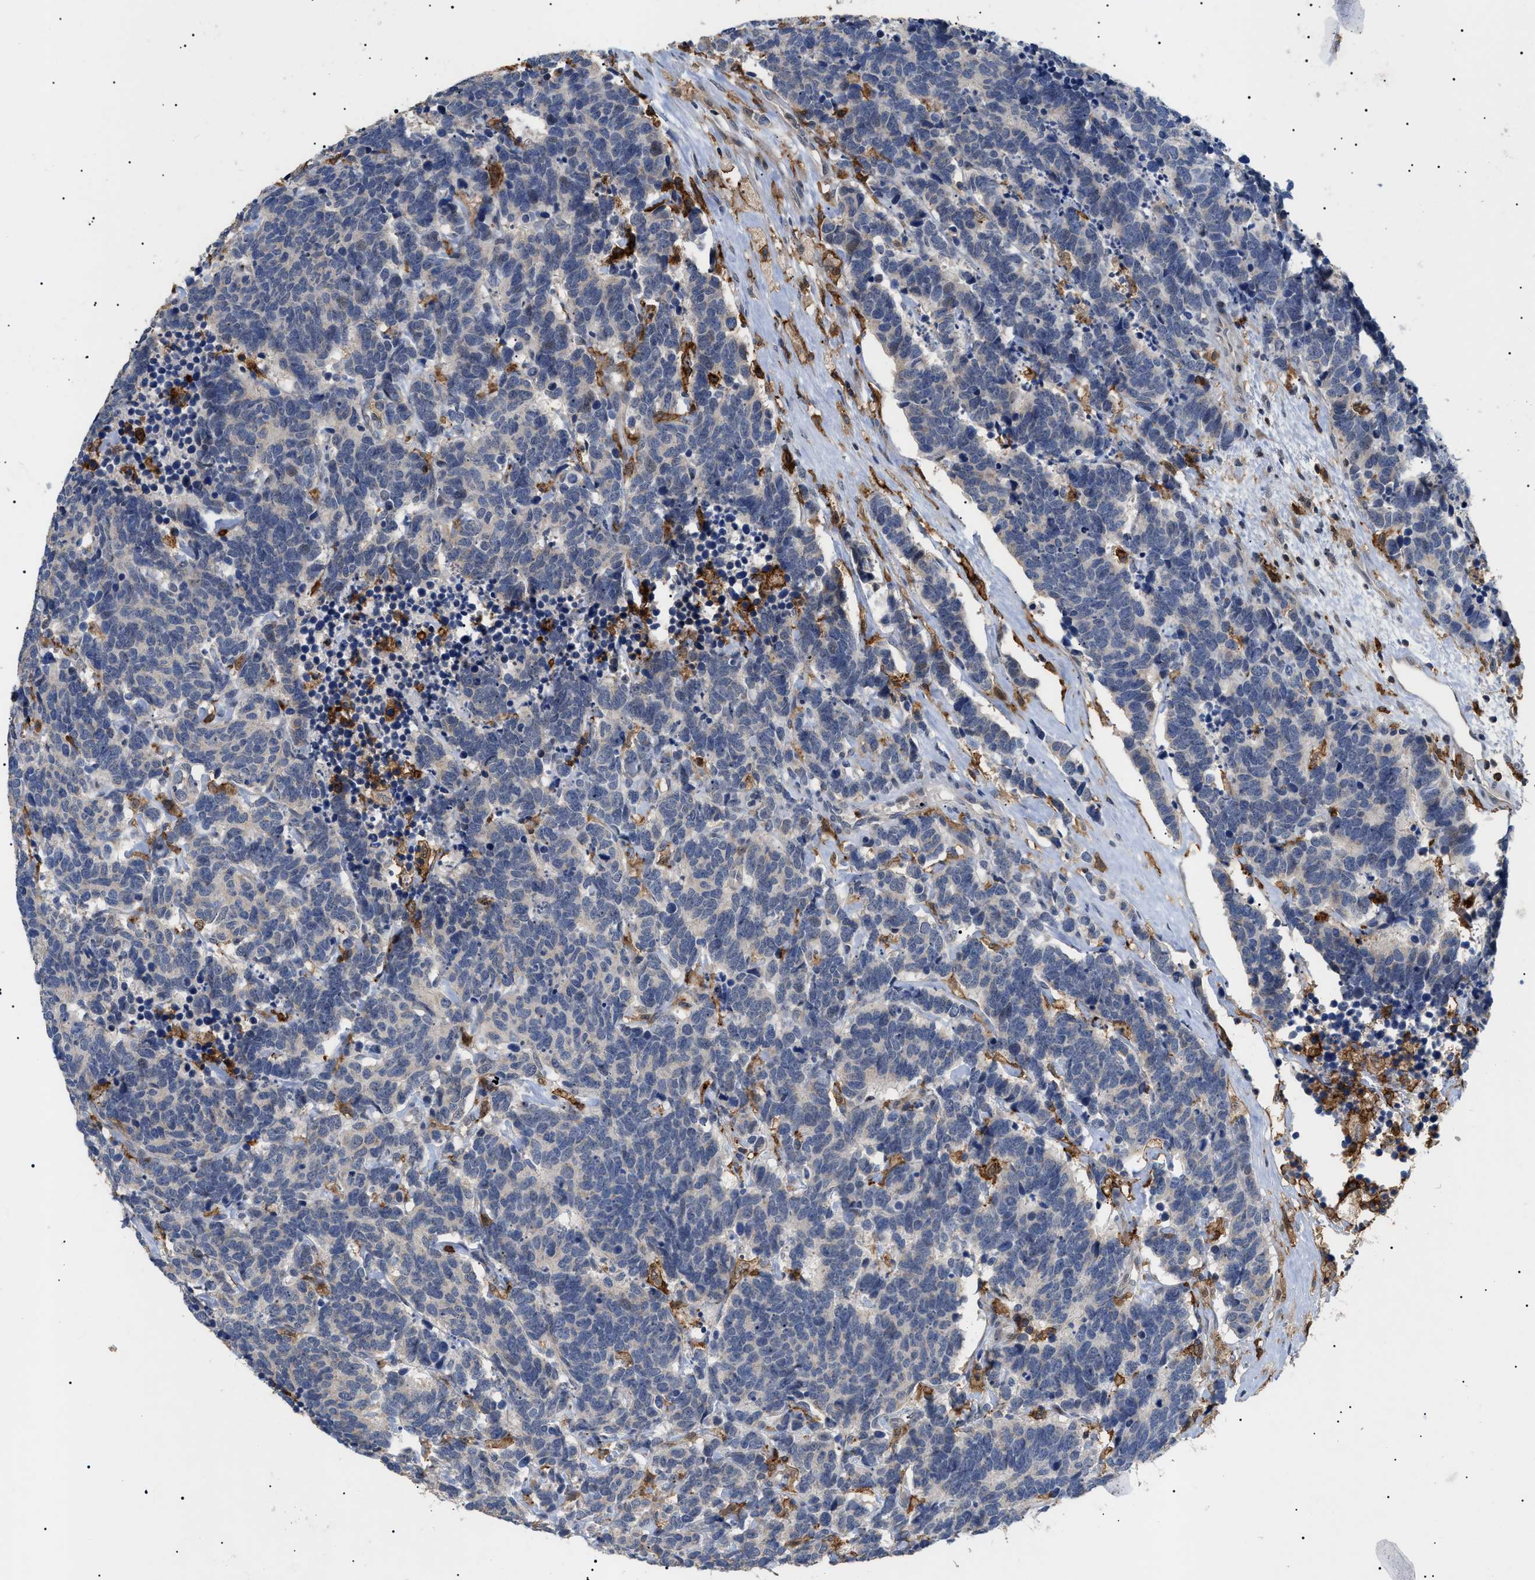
{"staining": {"intensity": "weak", "quantity": "<25%", "location": "cytoplasmic/membranous"}, "tissue": "carcinoid", "cell_type": "Tumor cells", "image_type": "cancer", "snomed": [{"axis": "morphology", "description": "Carcinoma, NOS"}, {"axis": "morphology", "description": "Carcinoid, malignant, NOS"}, {"axis": "topography", "description": "Urinary bladder"}], "caption": "Micrograph shows no significant protein staining in tumor cells of carcinoid.", "gene": "CD300A", "patient": {"sex": "male", "age": 57}}